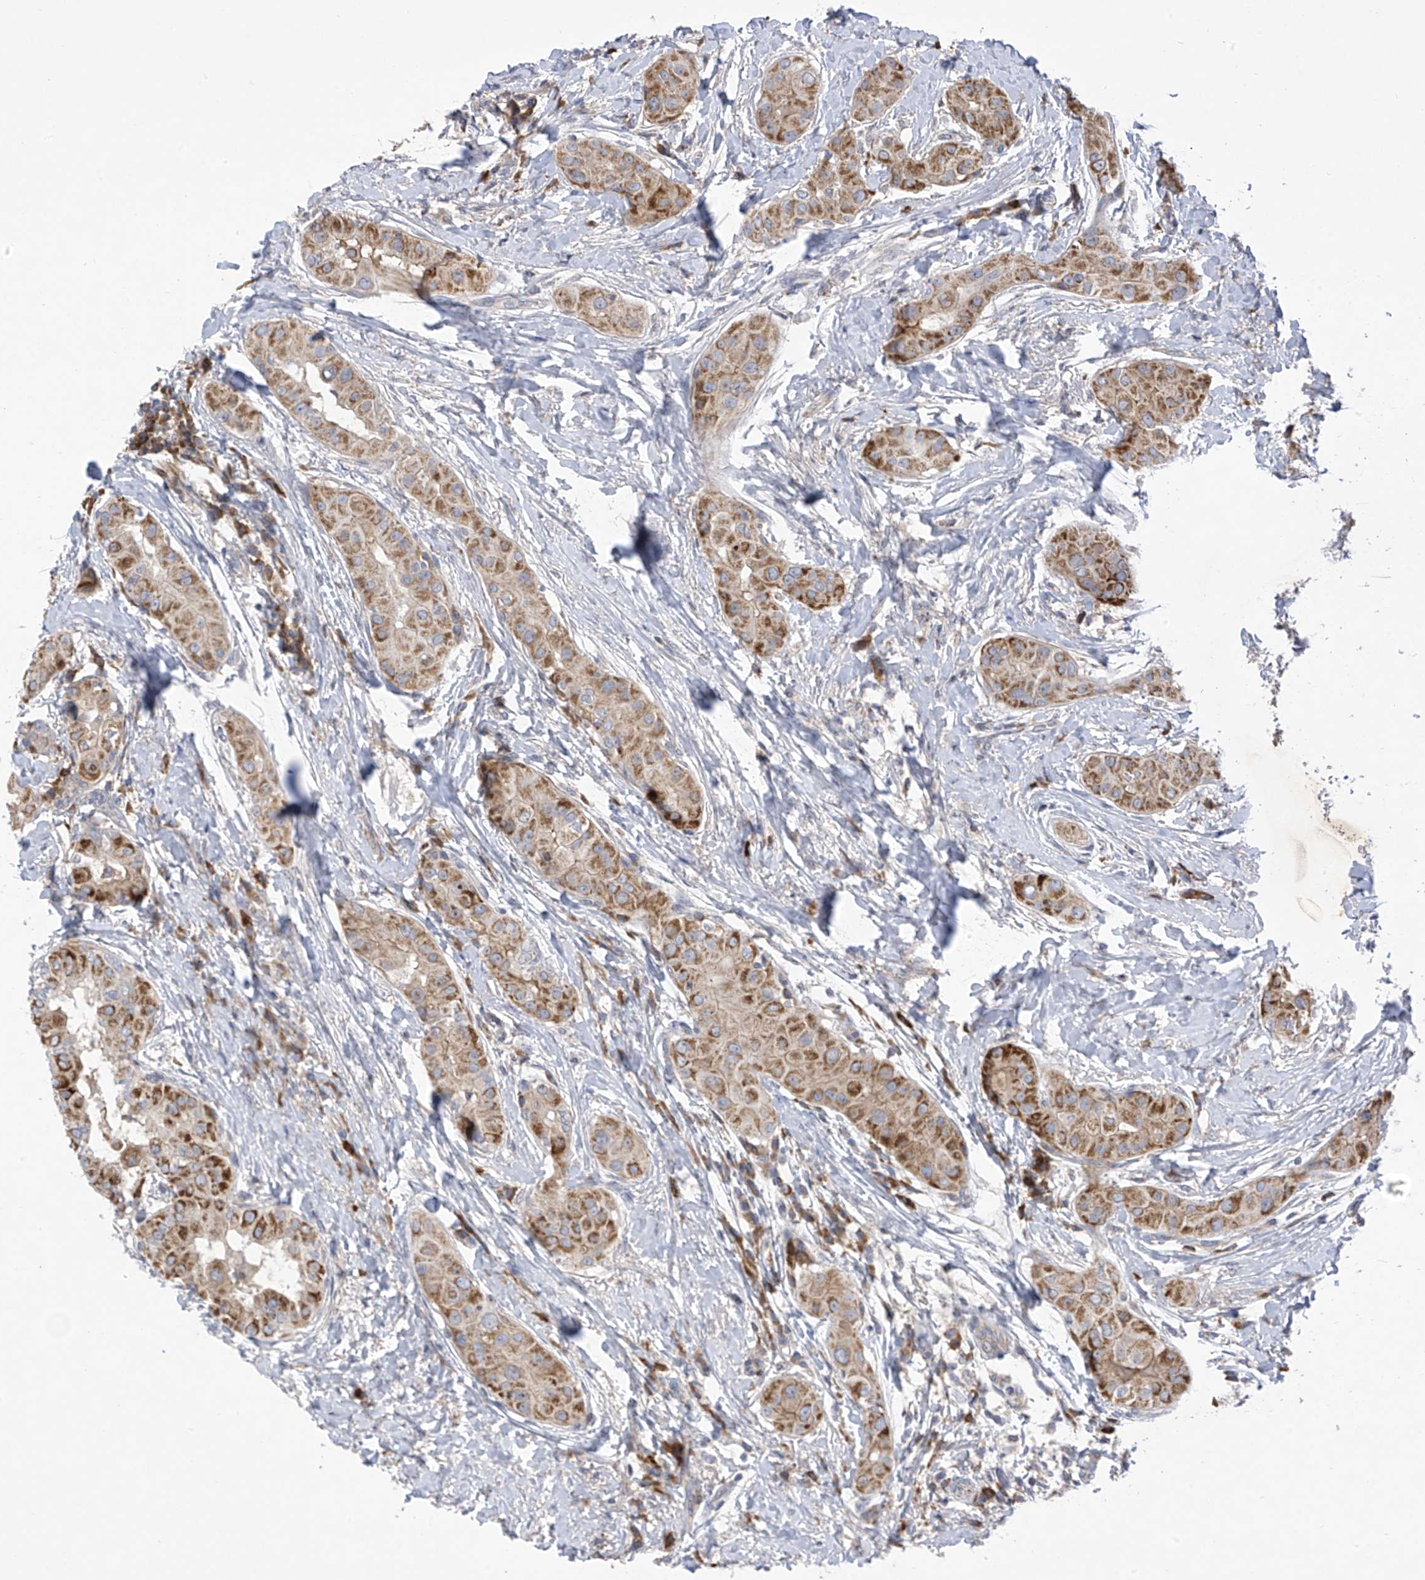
{"staining": {"intensity": "moderate", "quantity": ">75%", "location": "cytoplasmic/membranous"}, "tissue": "thyroid cancer", "cell_type": "Tumor cells", "image_type": "cancer", "snomed": [{"axis": "morphology", "description": "Papillary adenocarcinoma, NOS"}, {"axis": "topography", "description": "Thyroid gland"}], "caption": "A histopathology image showing moderate cytoplasmic/membranous expression in approximately >75% of tumor cells in thyroid cancer (papillary adenocarcinoma), as visualized by brown immunohistochemical staining.", "gene": "SLCO4A1", "patient": {"sex": "male", "age": 33}}